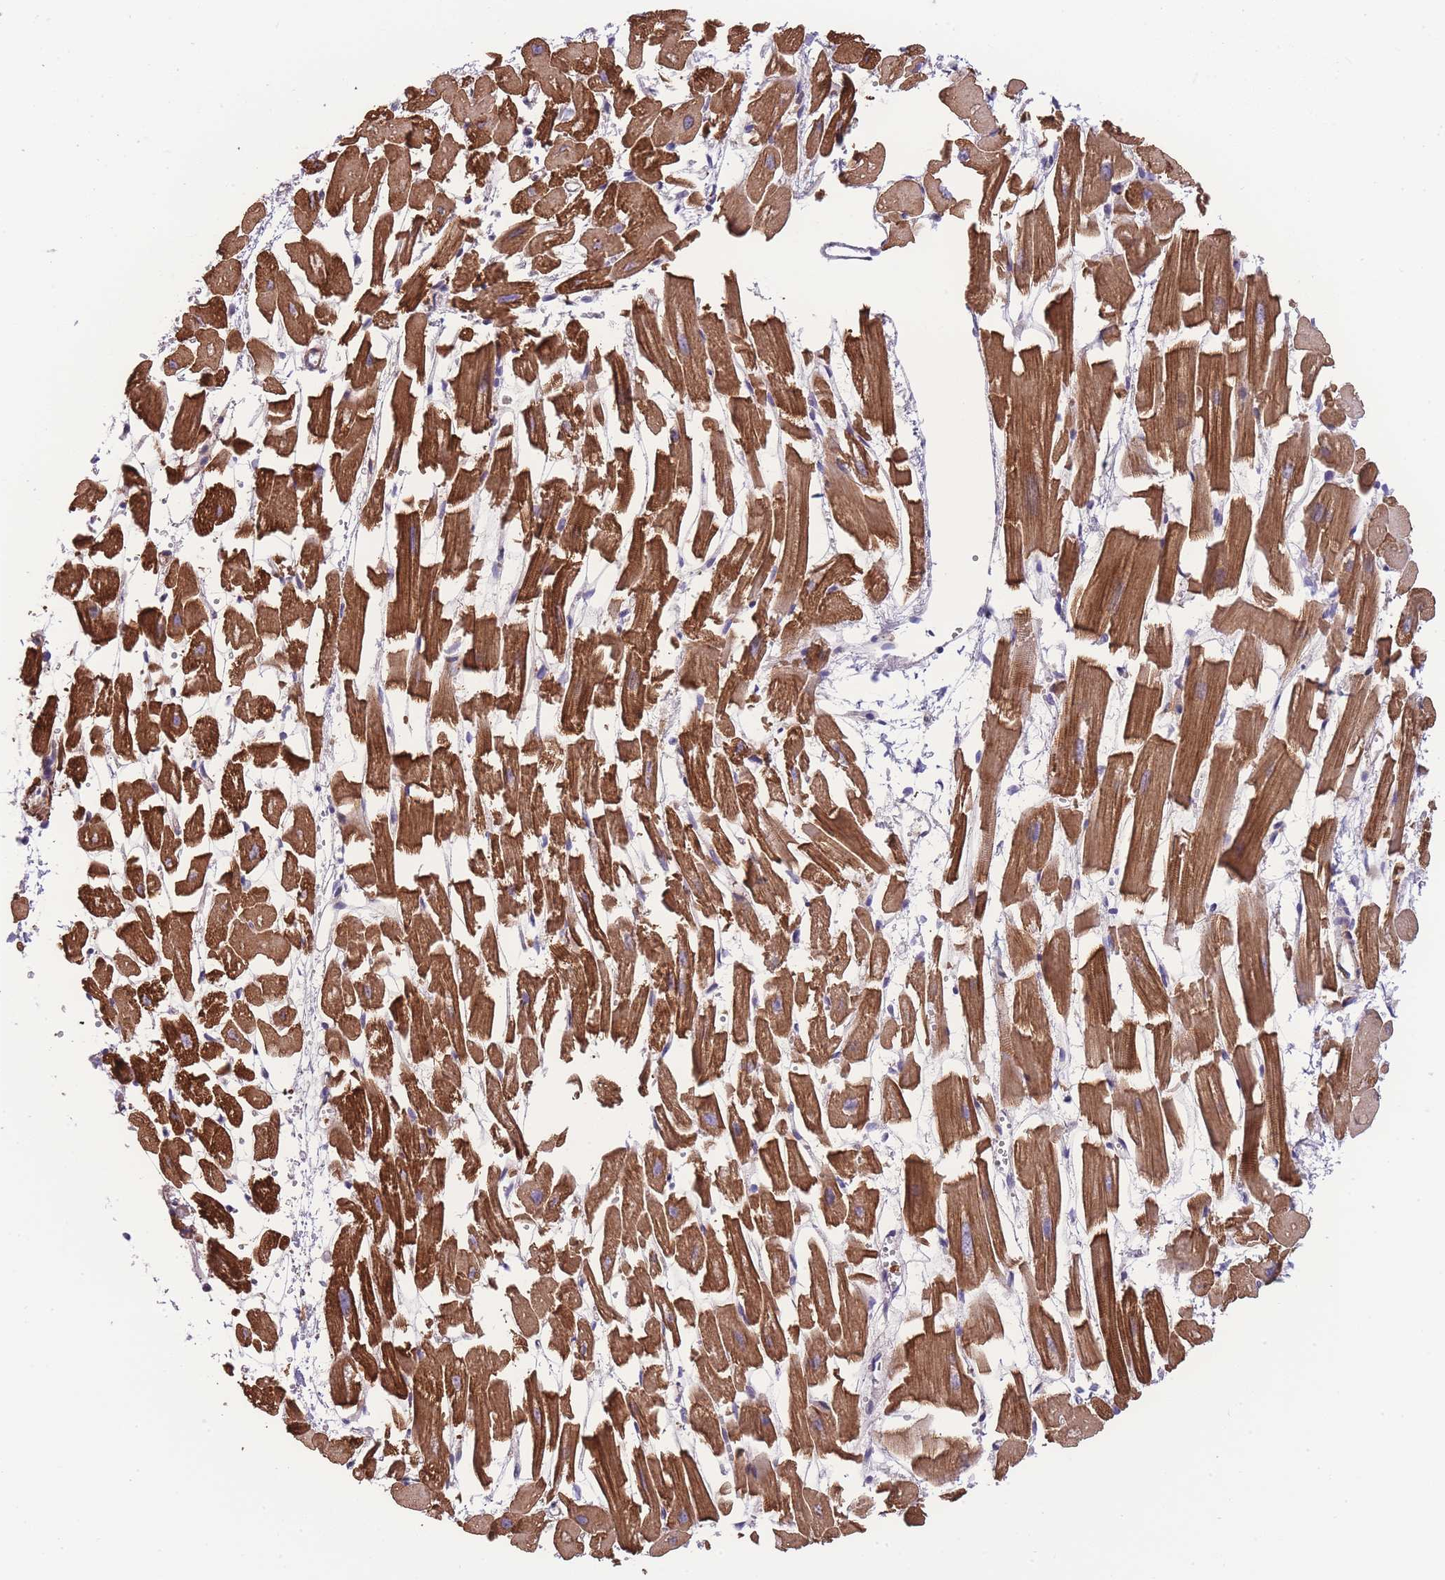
{"staining": {"intensity": "strong", "quantity": ">75%", "location": "cytoplasmic/membranous"}, "tissue": "heart muscle", "cell_type": "Cardiomyocytes", "image_type": "normal", "snomed": [{"axis": "morphology", "description": "Normal tissue, NOS"}, {"axis": "topography", "description": "Heart"}], "caption": "A brown stain labels strong cytoplasmic/membranous staining of a protein in cardiomyocytes of unremarkable heart muscle.", "gene": "FAM124A", "patient": {"sex": "female", "age": 64}}